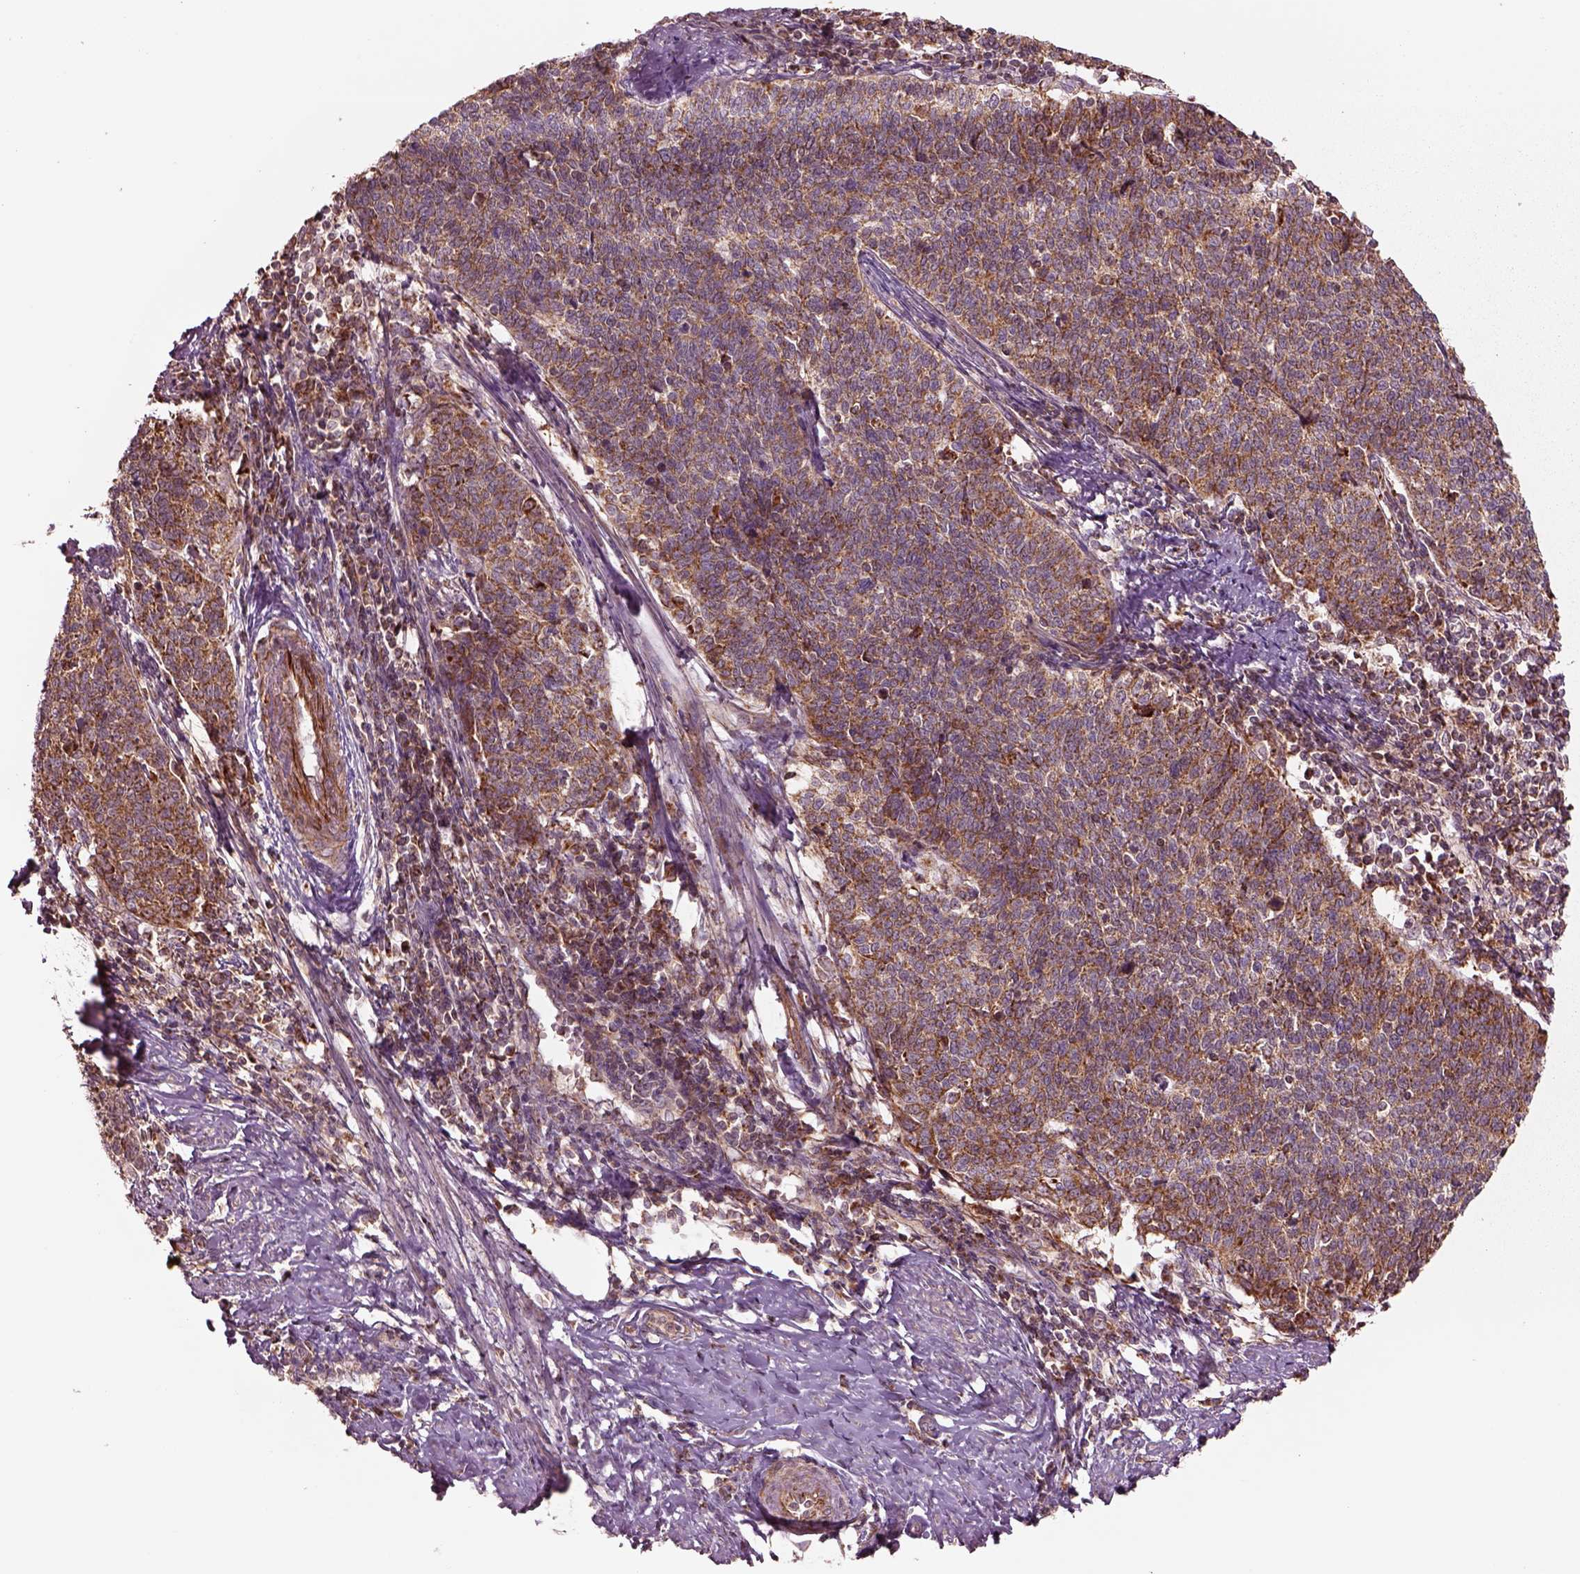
{"staining": {"intensity": "moderate", "quantity": ">75%", "location": "cytoplasmic/membranous"}, "tissue": "cervical cancer", "cell_type": "Tumor cells", "image_type": "cancer", "snomed": [{"axis": "morphology", "description": "Squamous cell carcinoma, NOS"}, {"axis": "topography", "description": "Cervix"}], "caption": "Moderate cytoplasmic/membranous protein positivity is seen in approximately >75% of tumor cells in cervical cancer (squamous cell carcinoma). (Stains: DAB (3,3'-diaminobenzidine) in brown, nuclei in blue, Microscopy: brightfield microscopy at high magnification).", "gene": "SLC25A5", "patient": {"sex": "female", "age": 39}}